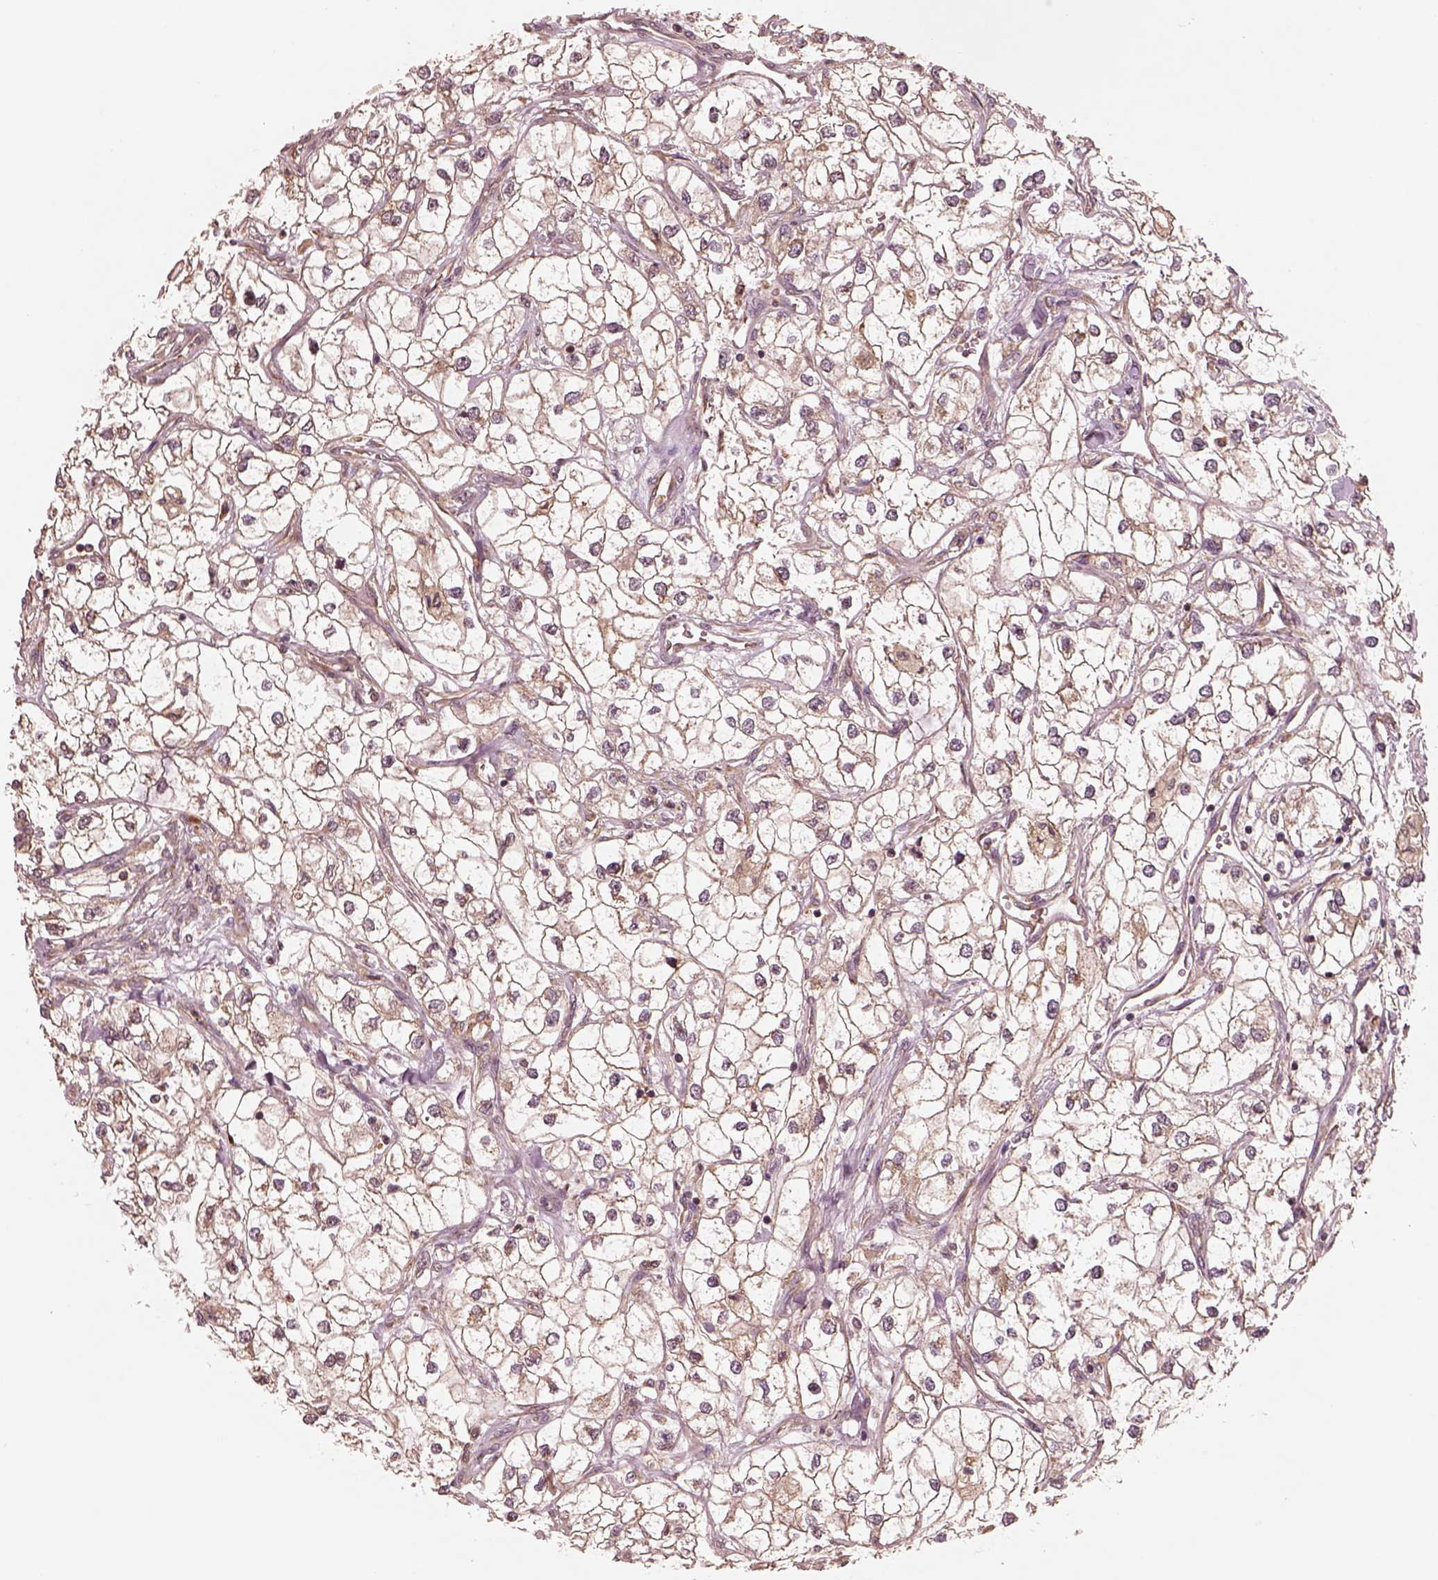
{"staining": {"intensity": "weak", "quantity": ">75%", "location": "cytoplasmic/membranous"}, "tissue": "renal cancer", "cell_type": "Tumor cells", "image_type": "cancer", "snomed": [{"axis": "morphology", "description": "Adenocarcinoma, NOS"}, {"axis": "topography", "description": "Kidney"}], "caption": "Protein expression analysis of renal cancer (adenocarcinoma) shows weak cytoplasmic/membranous positivity in approximately >75% of tumor cells.", "gene": "RPS5", "patient": {"sex": "male", "age": 59}}